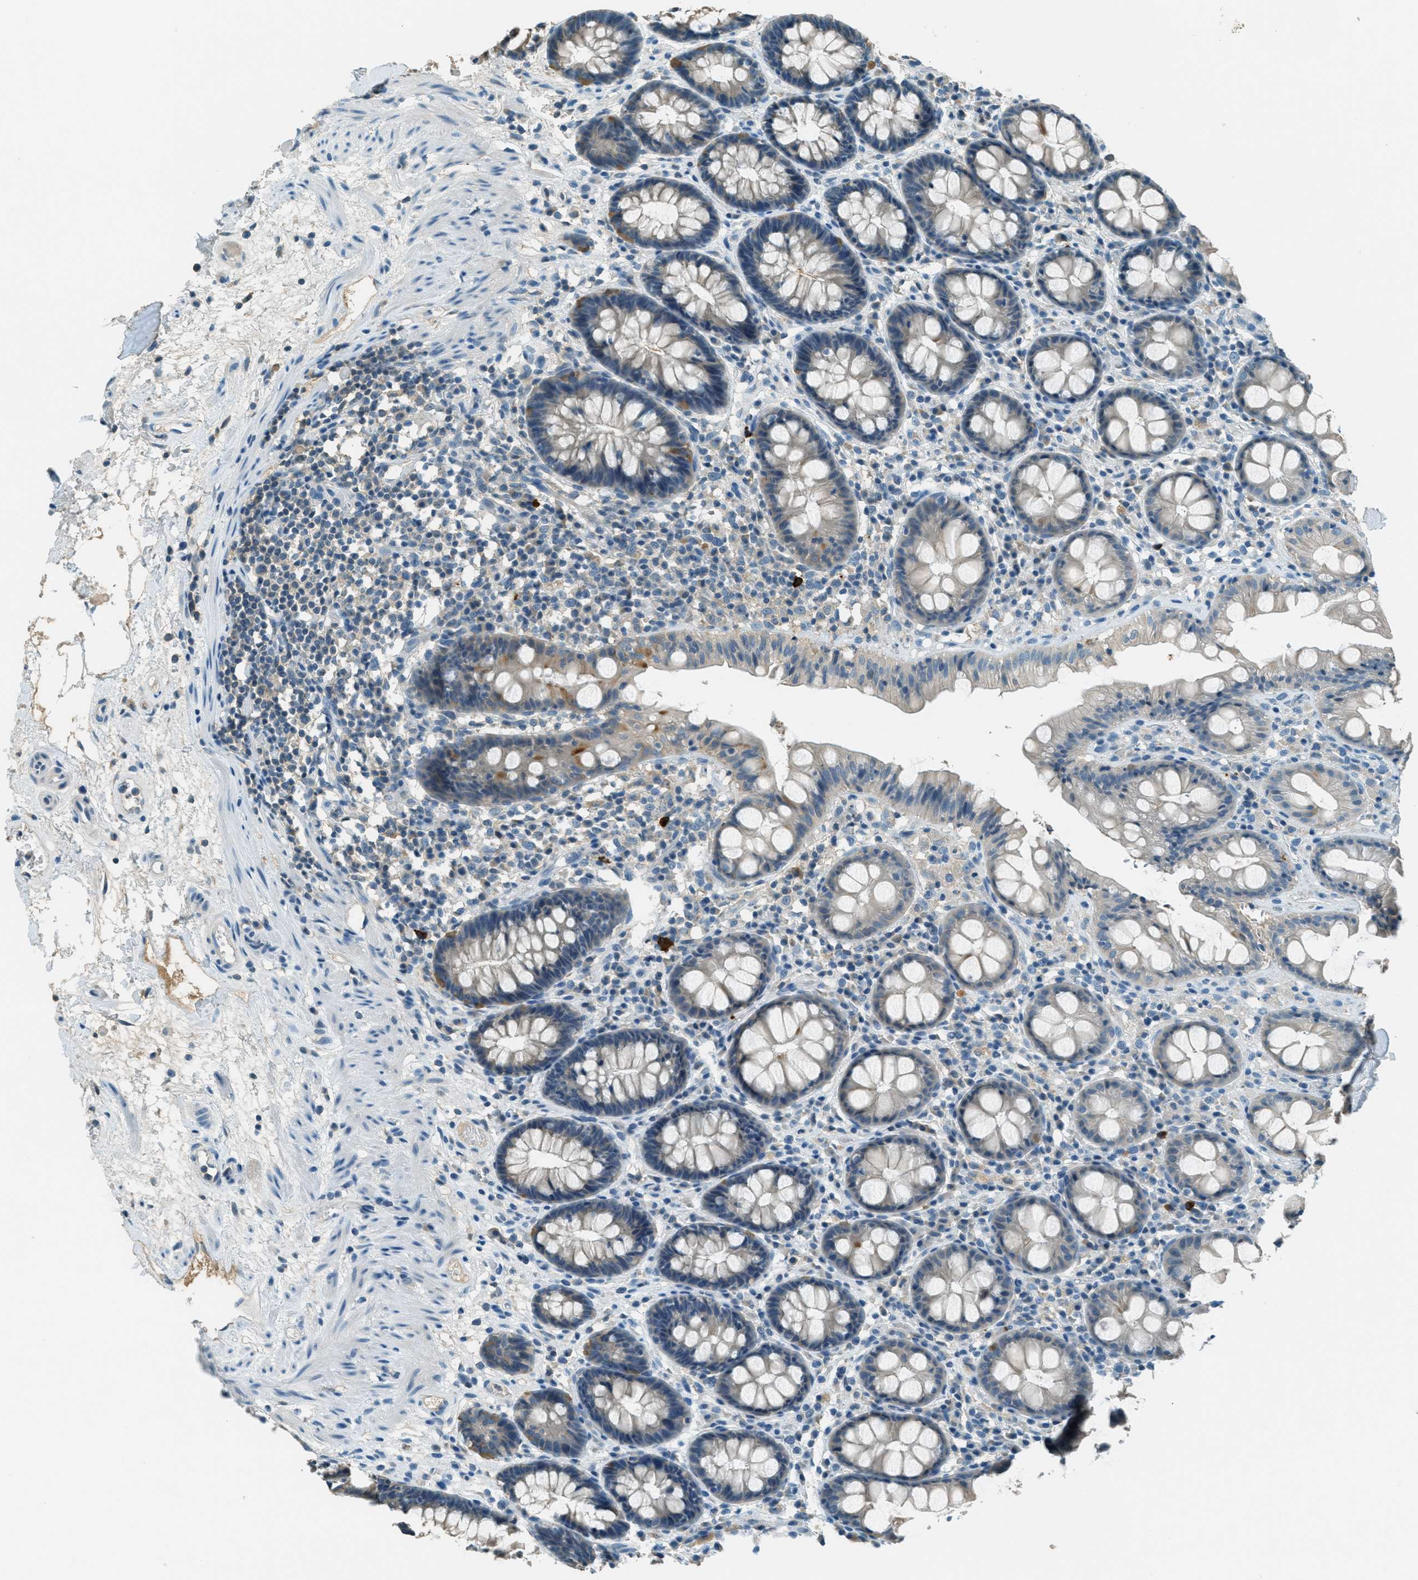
{"staining": {"intensity": "weak", "quantity": "25%-75%", "location": "cytoplasmic/membranous"}, "tissue": "rectum", "cell_type": "Glandular cells", "image_type": "normal", "snomed": [{"axis": "morphology", "description": "Normal tissue, NOS"}, {"axis": "topography", "description": "Rectum"}], "caption": "Protein analysis of unremarkable rectum exhibits weak cytoplasmic/membranous expression in about 25%-75% of glandular cells.", "gene": "MSLN", "patient": {"sex": "male", "age": 64}}